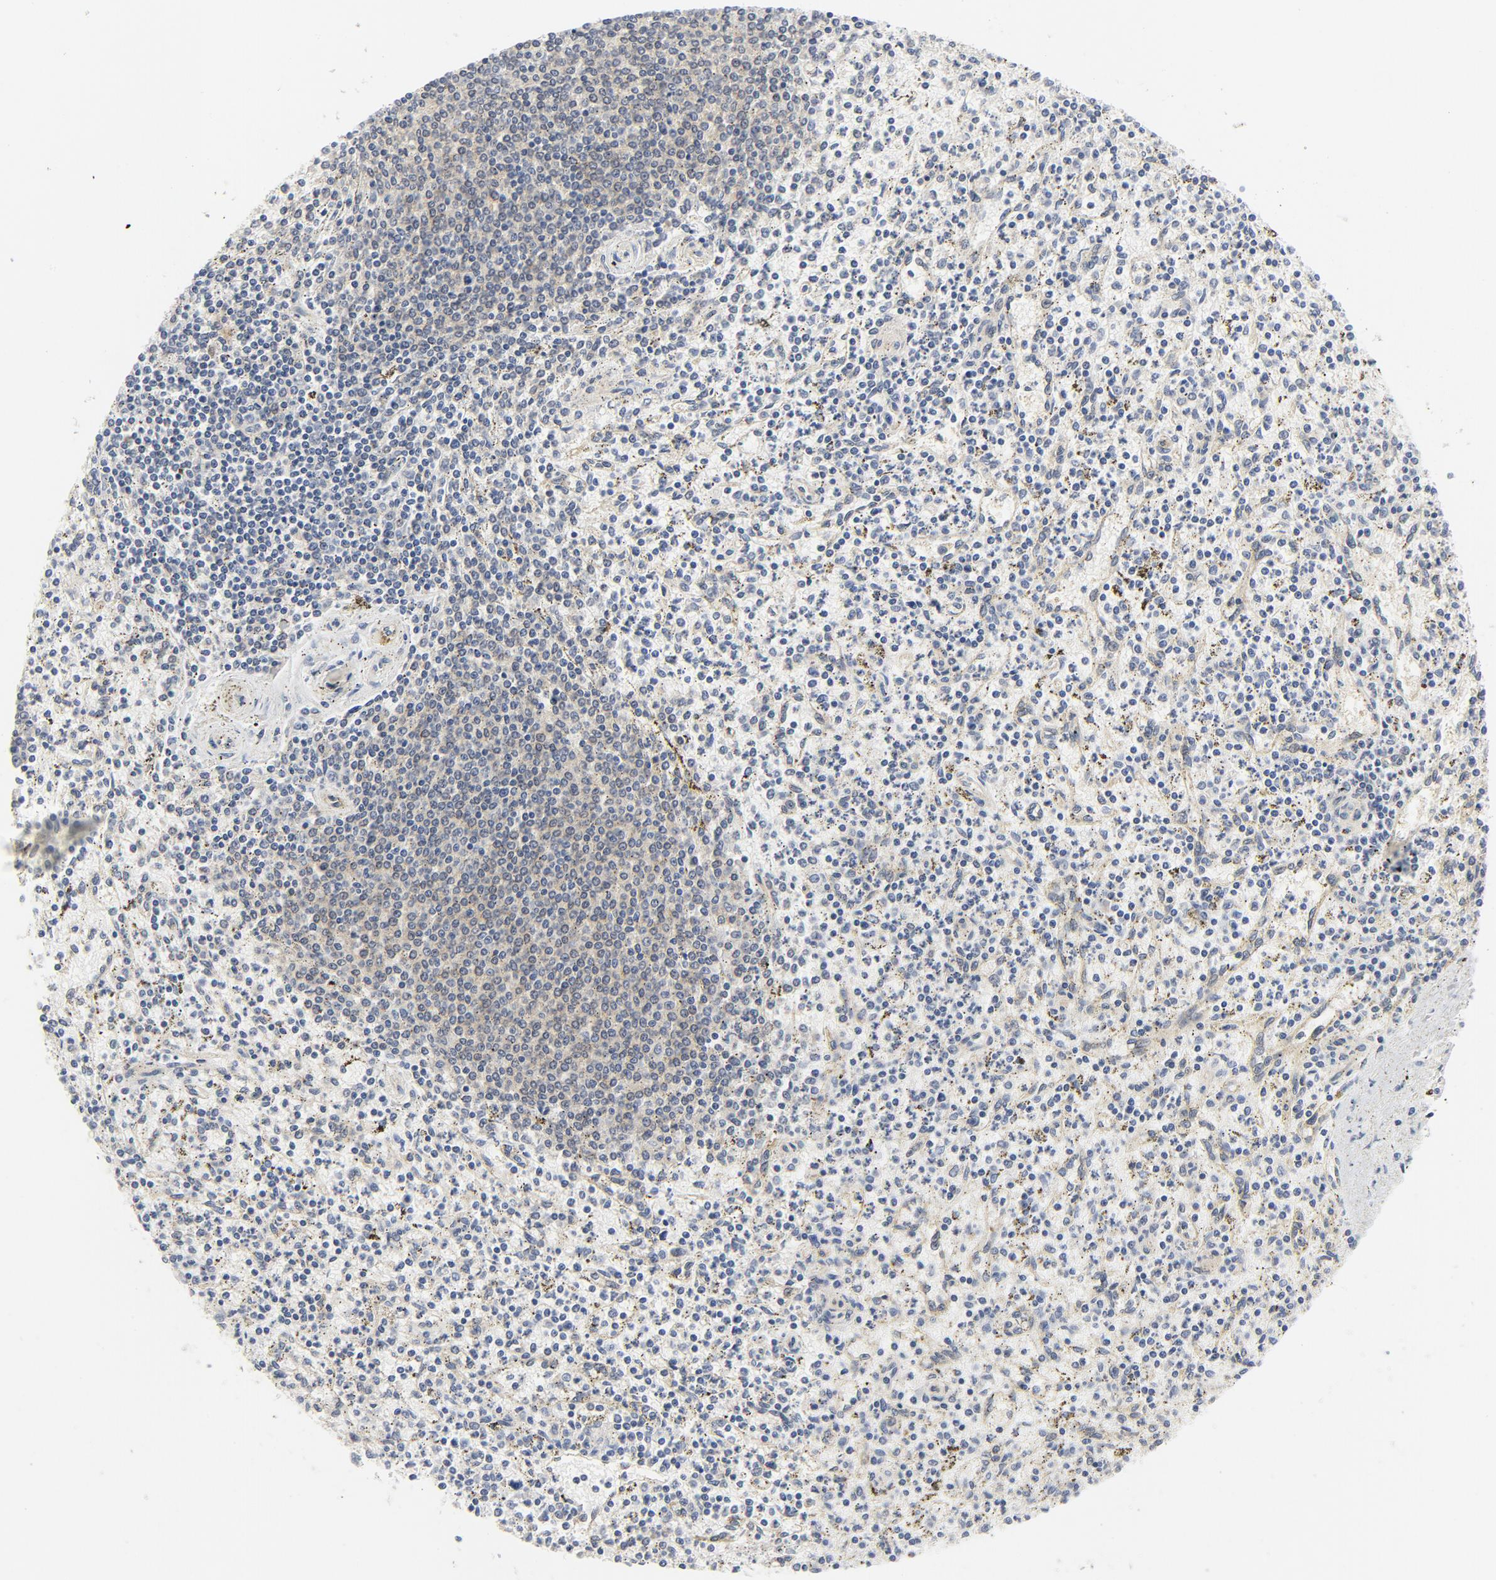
{"staining": {"intensity": "negative", "quantity": "none", "location": "none"}, "tissue": "spleen", "cell_type": "Cells in red pulp", "image_type": "normal", "snomed": [{"axis": "morphology", "description": "Normal tissue, NOS"}, {"axis": "topography", "description": "Spleen"}], "caption": "The histopathology image demonstrates no staining of cells in red pulp in normal spleen. (Brightfield microscopy of DAB immunohistochemistry at high magnification).", "gene": "BAD", "patient": {"sex": "male", "age": 72}}